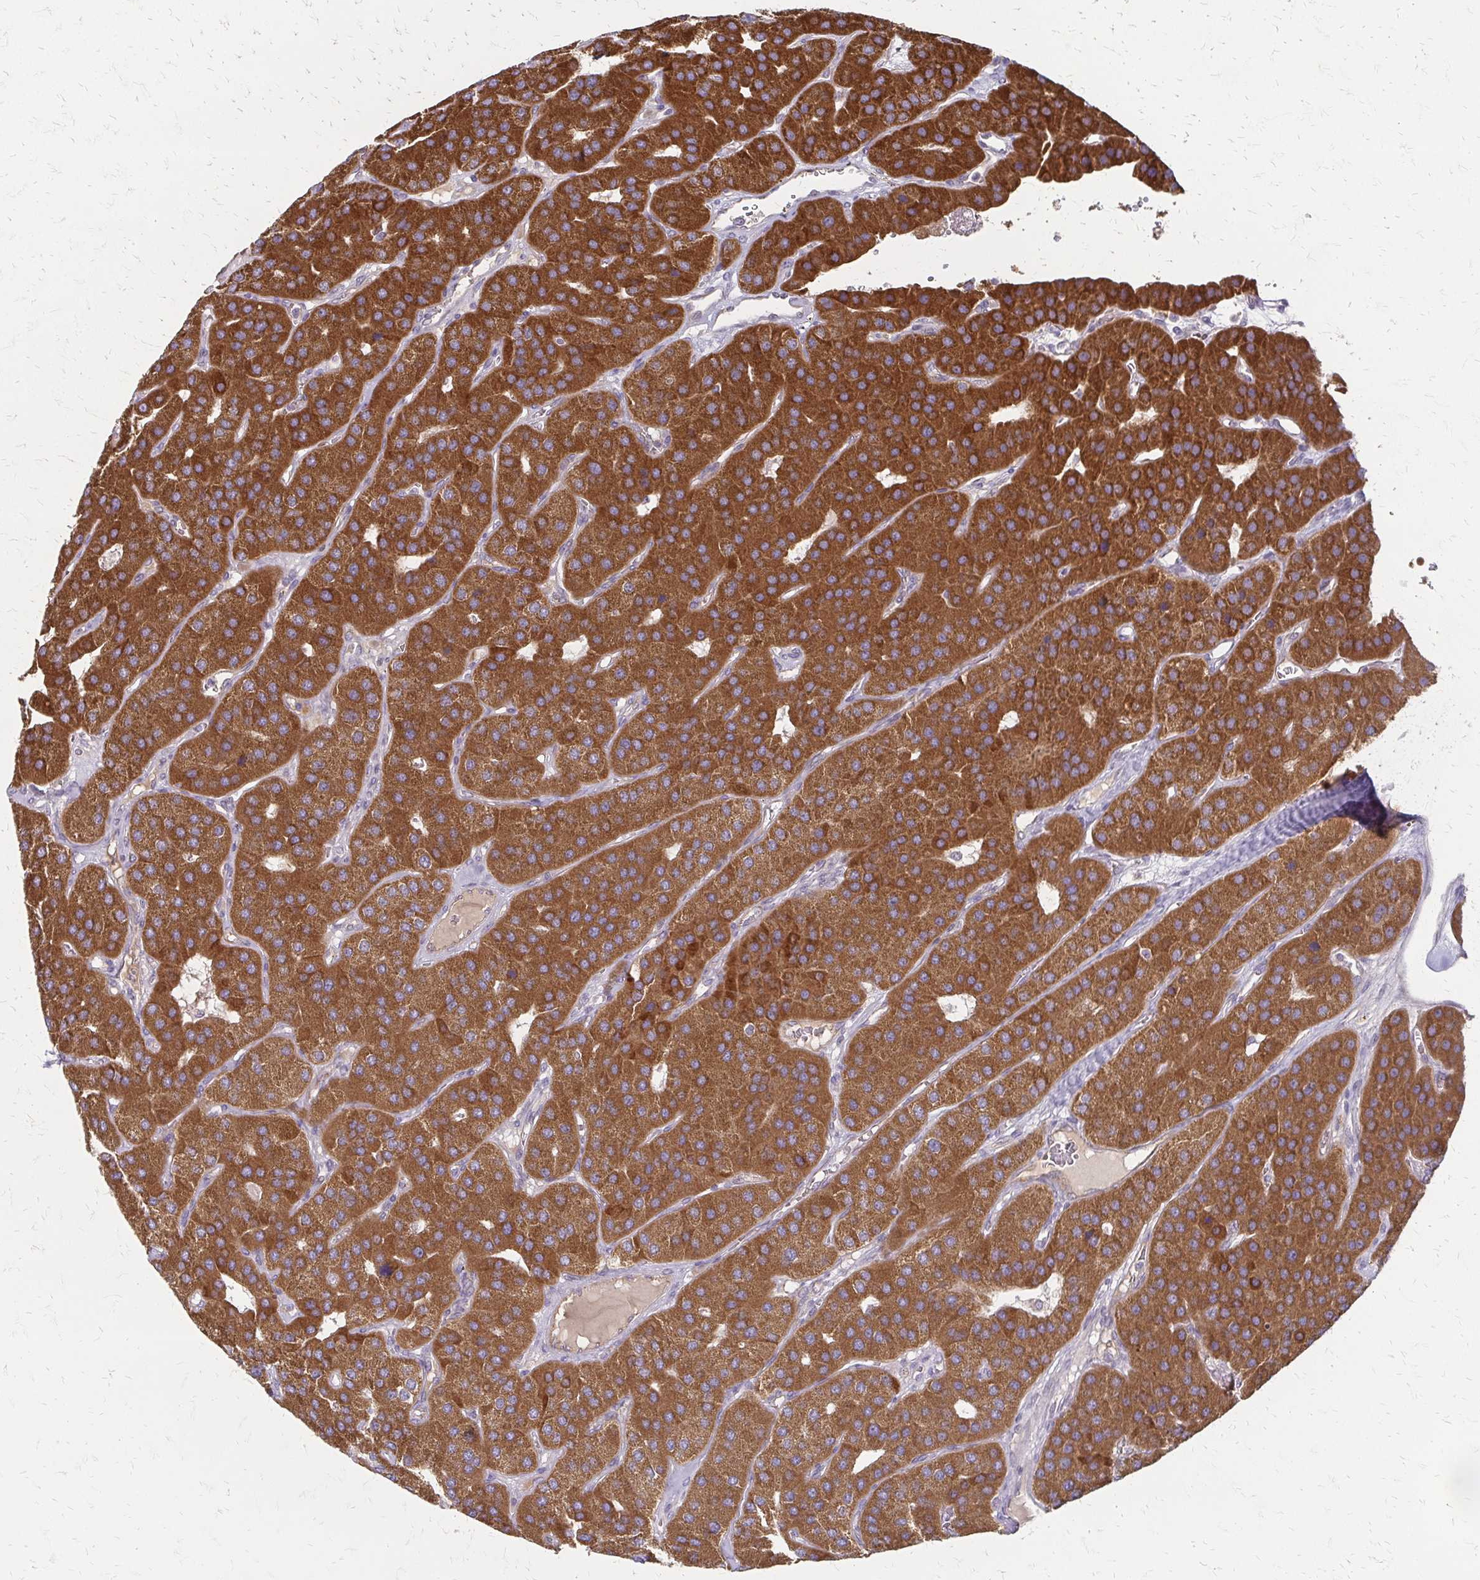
{"staining": {"intensity": "strong", "quantity": ">75%", "location": "cytoplasmic/membranous"}, "tissue": "parathyroid gland", "cell_type": "Glandular cells", "image_type": "normal", "snomed": [{"axis": "morphology", "description": "Normal tissue, NOS"}, {"axis": "morphology", "description": "Adenoma, NOS"}, {"axis": "topography", "description": "Parathyroid gland"}], "caption": "About >75% of glandular cells in unremarkable human parathyroid gland reveal strong cytoplasmic/membranous protein positivity as visualized by brown immunohistochemical staining.", "gene": "ZNF383", "patient": {"sex": "female", "age": 86}}